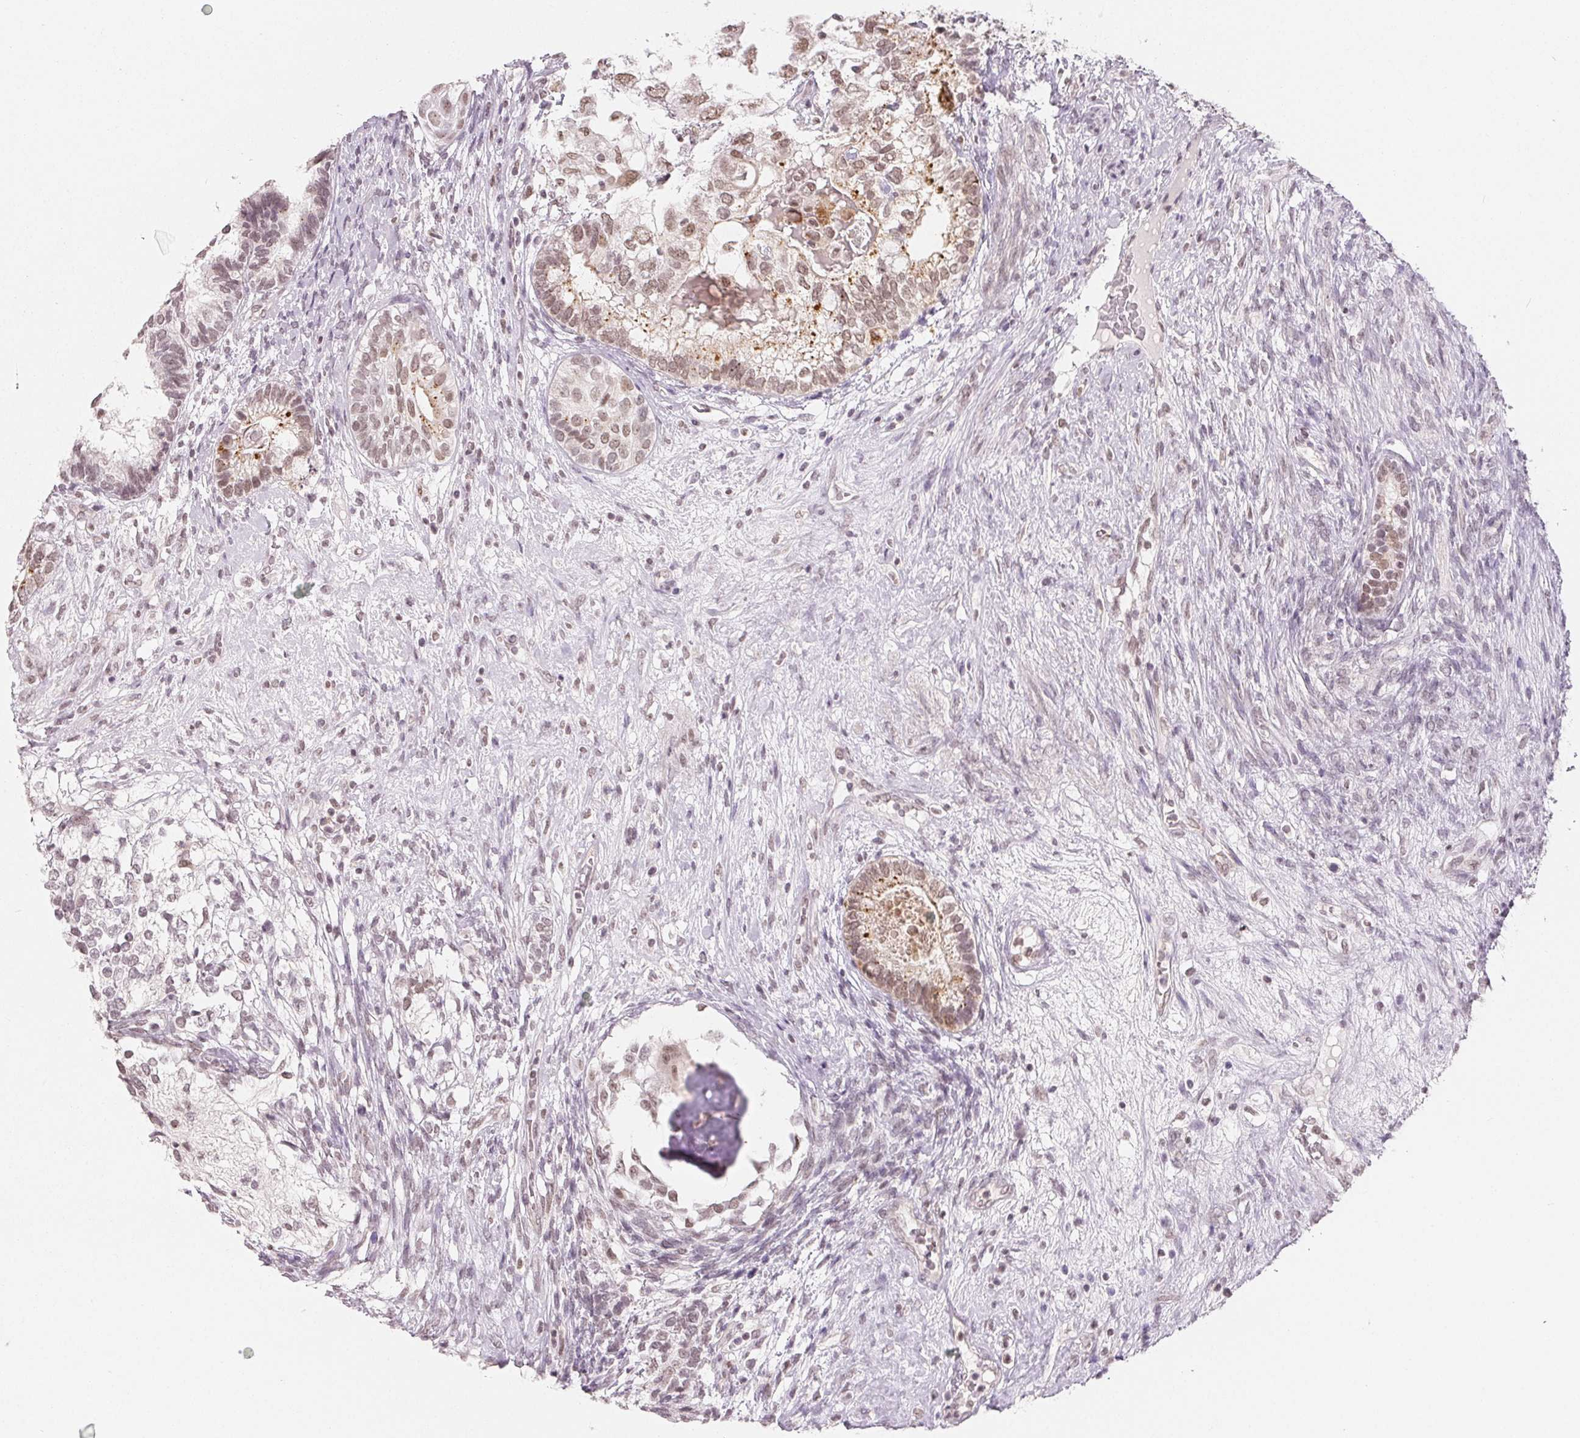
{"staining": {"intensity": "moderate", "quantity": "25%-75%", "location": "cytoplasmic/membranous,nuclear"}, "tissue": "testis cancer", "cell_type": "Tumor cells", "image_type": "cancer", "snomed": [{"axis": "morphology", "description": "Seminoma, NOS"}, {"axis": "morphology", "description": "Carcinoma, Embryonal, NOS"}, {"axis": "topography", "description": "Testis"}], "caption": "Seminoma (testis) stained with immunohistochemistry shows moderate cytoplasmic/membranous and nuclear expression in about 25%-75% of tumor cells.", "gene": "NXF3", "patient": {"sex": "male", "age": 41}}